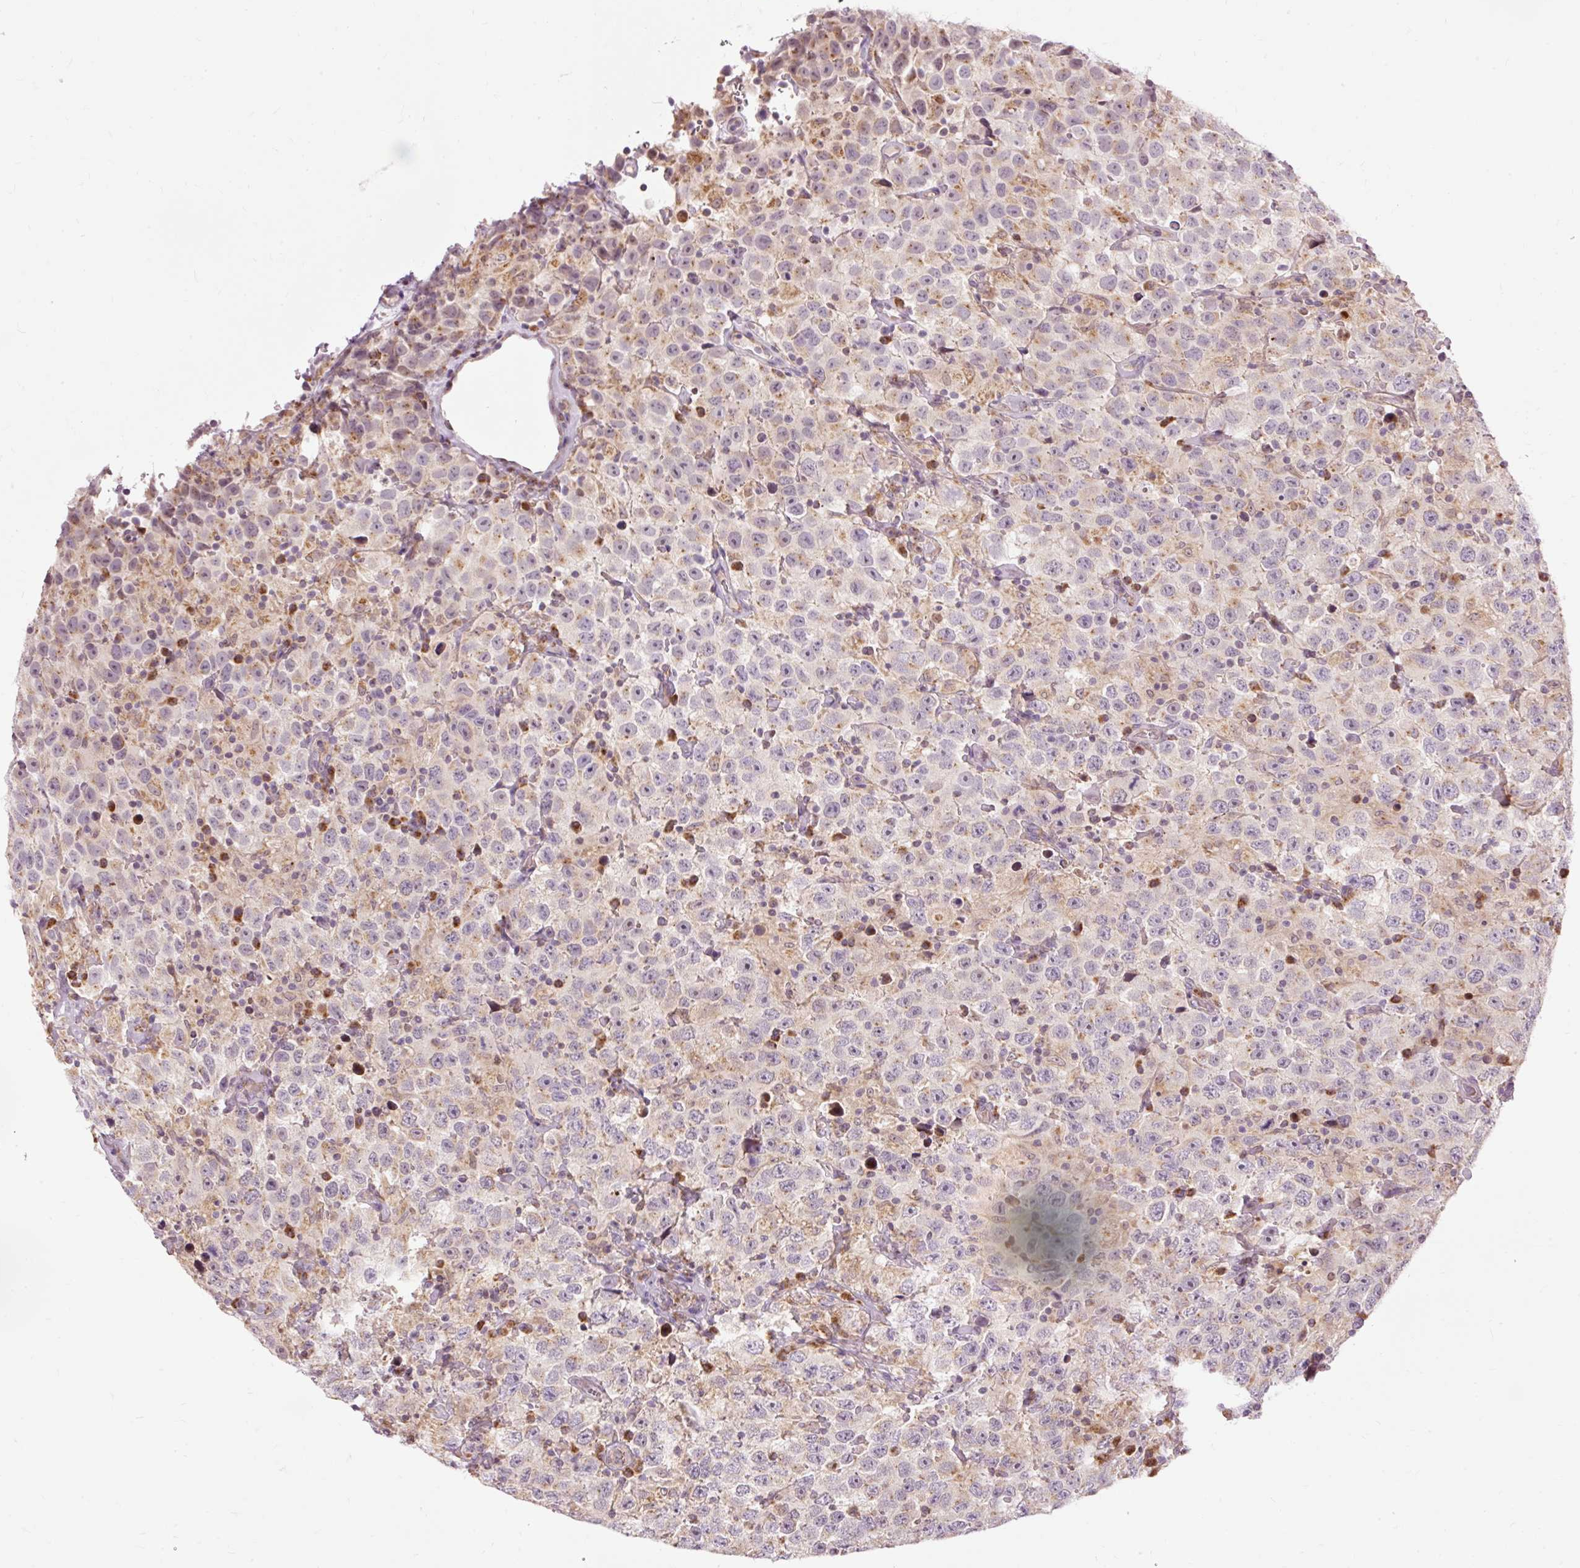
{"staining": {"intensity": "negative", "quantity": "none", "location": "none"}, "tissue": "testis cancer", "cell_type": "Tumor cells", "image_type": "cancer", "snomed": [{"axis": "morphology", "description": "Seminoma, NOS"}, {"axis": "topography", "description": "Testis"}], "caption": "Tumor cells are negative for brown protein staining in seminoma (testis).", "gene": "PRDX5", "patient": {"sex": "male", "age": 41}}